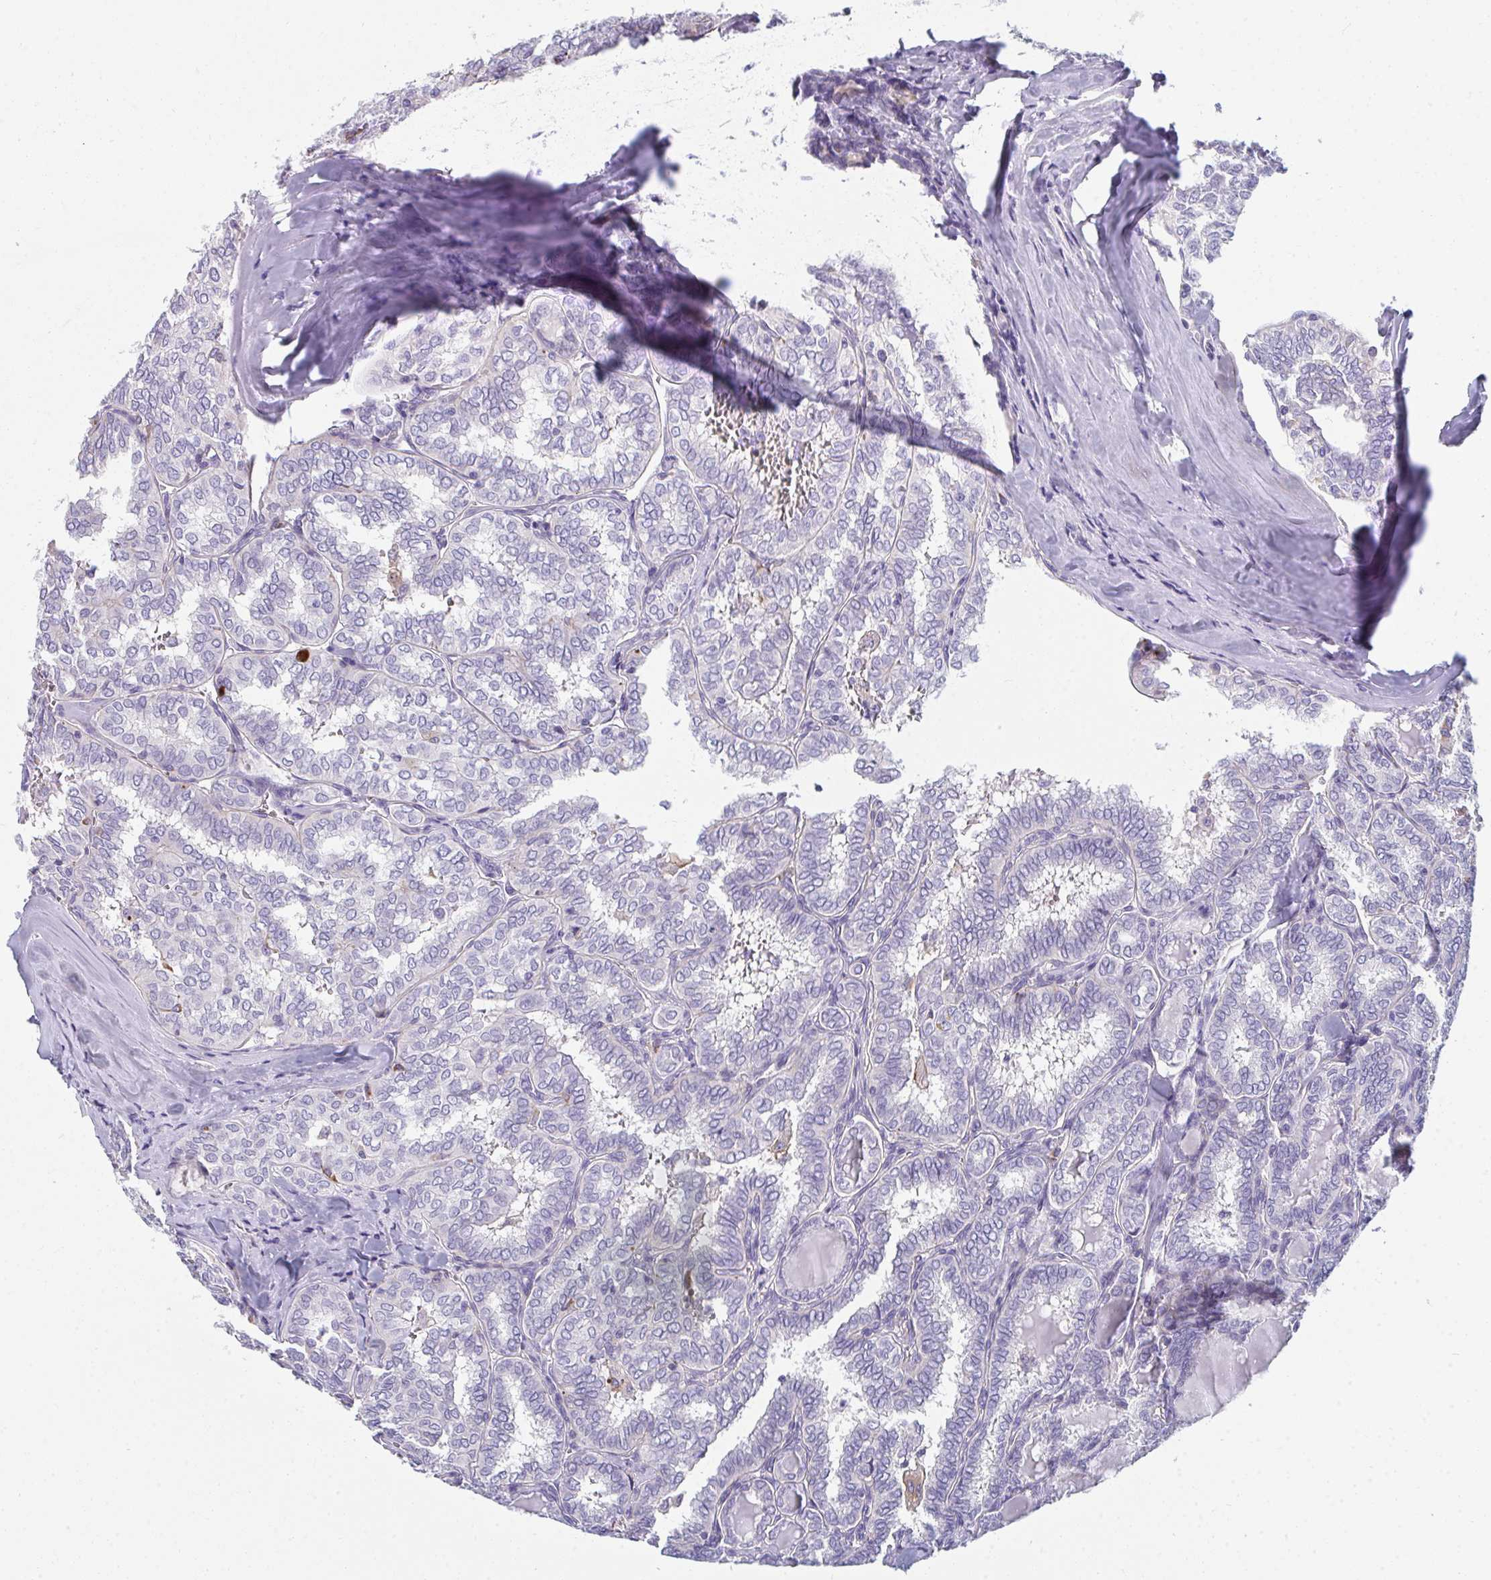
{"staining": {"intensity": "negative", "quantity": "none", "location": "none"}, "tissue": "thyroid cancer", "cell_type": "Tumor cells", "image_type": "cancer", "snomed": [{"axis": "morphology", "description": "Papillary adenocarcinoma, NOS"}, {"axis": "topography", "description": "Thyroid gland"}], "caption": "Thyroid cancer (papillary adenocarcinoma) was stained to show a protein in brown. There is no significant staining in tumor cells.", "gene": "EIF1AD", "patient": {"sex": "female", "age": 30}}